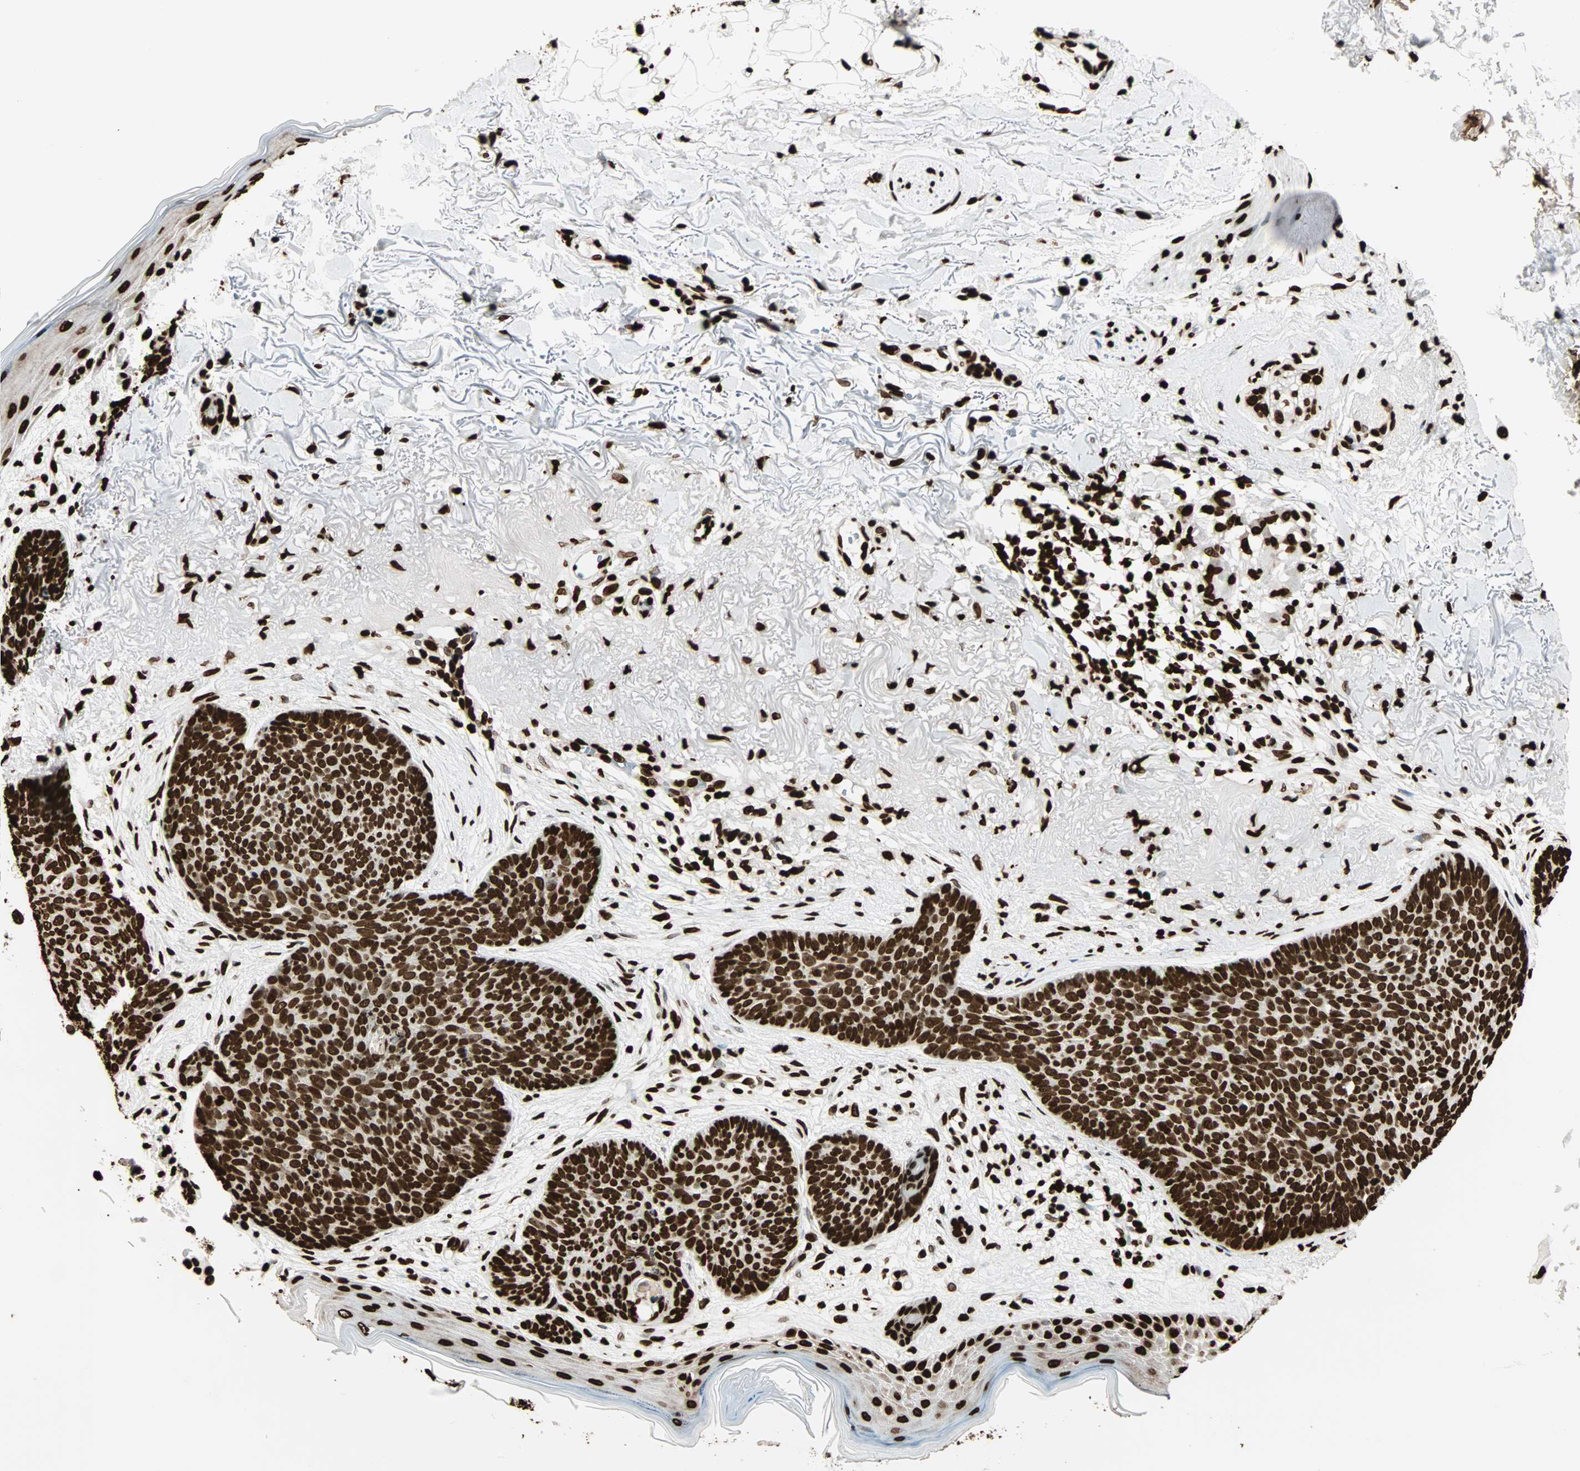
{"staining": {"intensity": "strong", "quantity": ">75%", "location": "nuclear"}, "tissue": "skin cancer", "cell_type": "Tumor cells", "image_type": "cancer", "snomed": [{"axis": "morphology", "description": "Normal tissue, NOS"}, {"axis": "morphology", "description": "Basal cell carcinoma"}, {"axis": "topography", "description": "Skin"}], "caption": "Protein staining of skin cancer tissue exhibits strong nuclear positivity in about >75% of tumor cells.", "gene": "GLI2", "patient": {"sex": "female", "age": 70}}